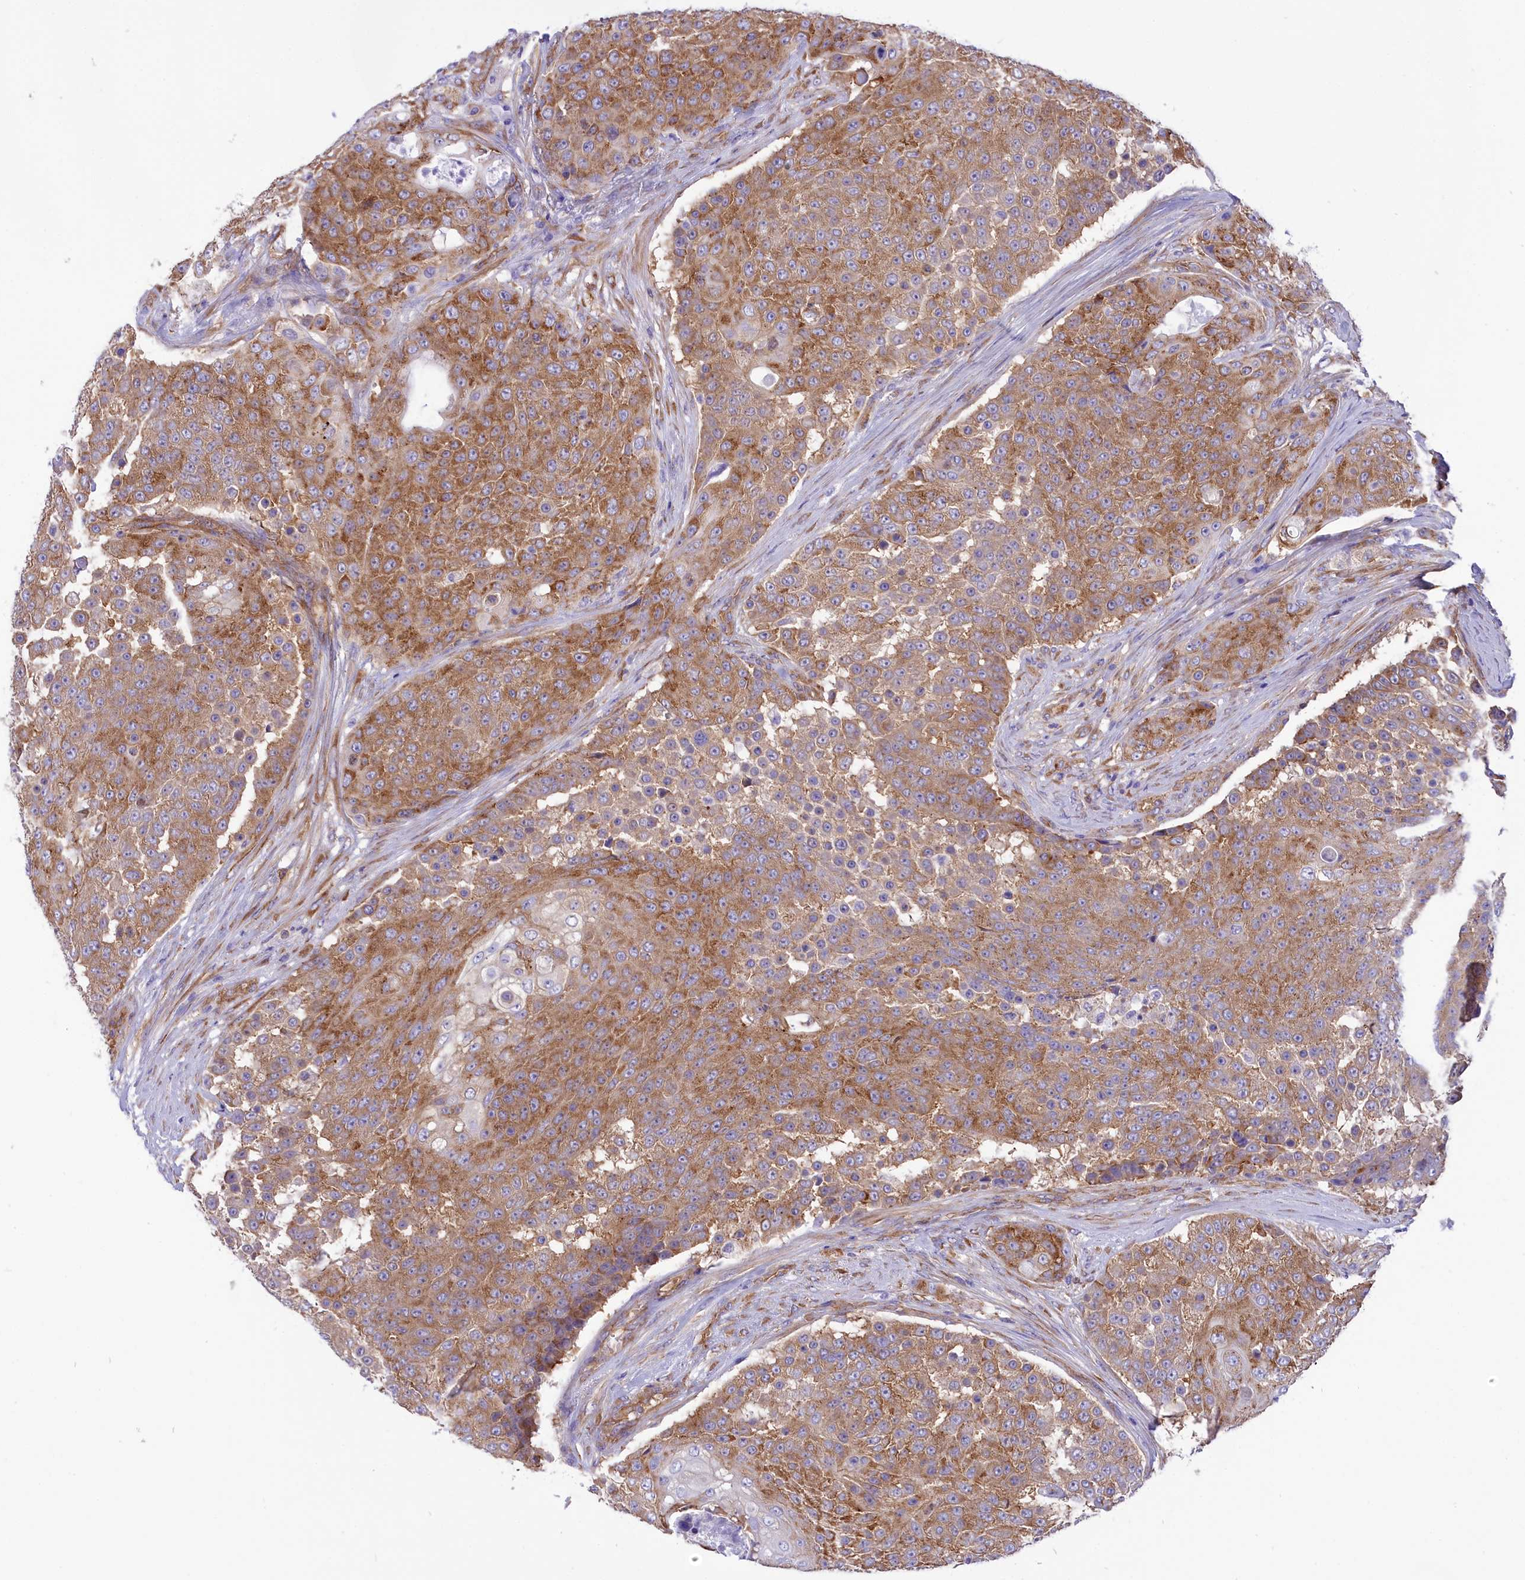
{"staining": {"intensity": "moderate", "quantity": ">75%", "location": "cytoplasmic/membranous"}, "tissue": "urothelial cancer", "cell_type": "Tumor cells", "image_type": "cancer", "snomed": [{"axis": "morphology", "description": "Urothelial carcinoma, High grade"}, {"axis": "topography", "description": "Urinary bladder"}], "caption": "Protein expression analysis of human high-grade urothelial carcinoma reveals moderate cytoplasmic/membranous expression in approximately >75% of tumor cells.", "gene": "SEPTIN9", "patient": {"sex": "female", "age": 63}}